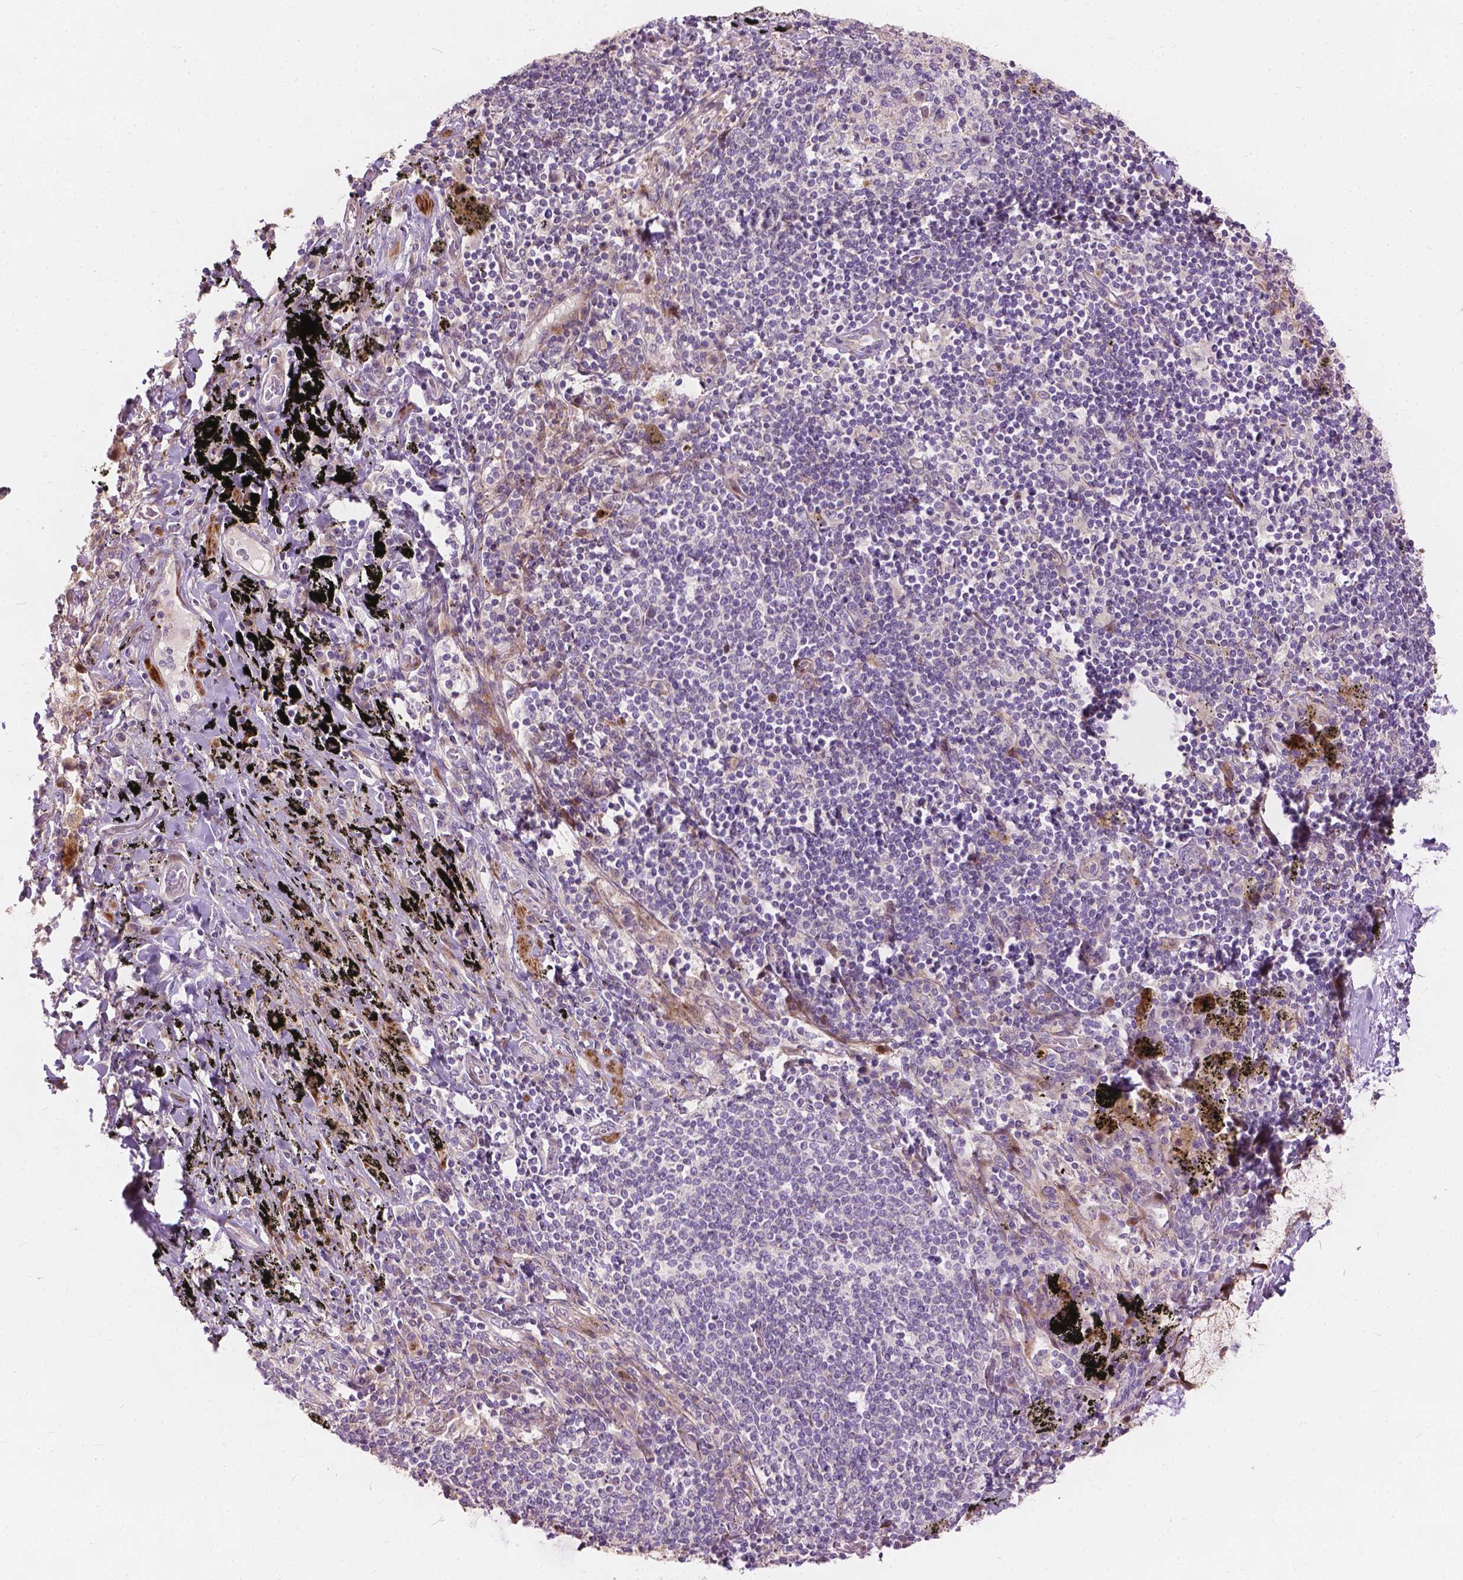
{"staining": {"intensity": "negative", "quantity": "none", "location": "none"}, "tissue": "adipose tissue", "cell_type": "Adipocytes", "image_type": "normal", "snomed": [{"axis": "morphology", "description": "Normal tissue, NOS"}, {"axis": "topography", "description": "Bronchus"}, {"axis": "topography", "description": "Lung"}], "caption": "The histopathology image shows no significant positivity in adipocytes of adipose tissue. The staining was performed using DAB to visualize the protein expression in brown, while the nuclei were stained in blue with hematoxylin (Magnification: 20x).", "gene": "MORN1", "patient": {"sex": "female", "age": 57}}